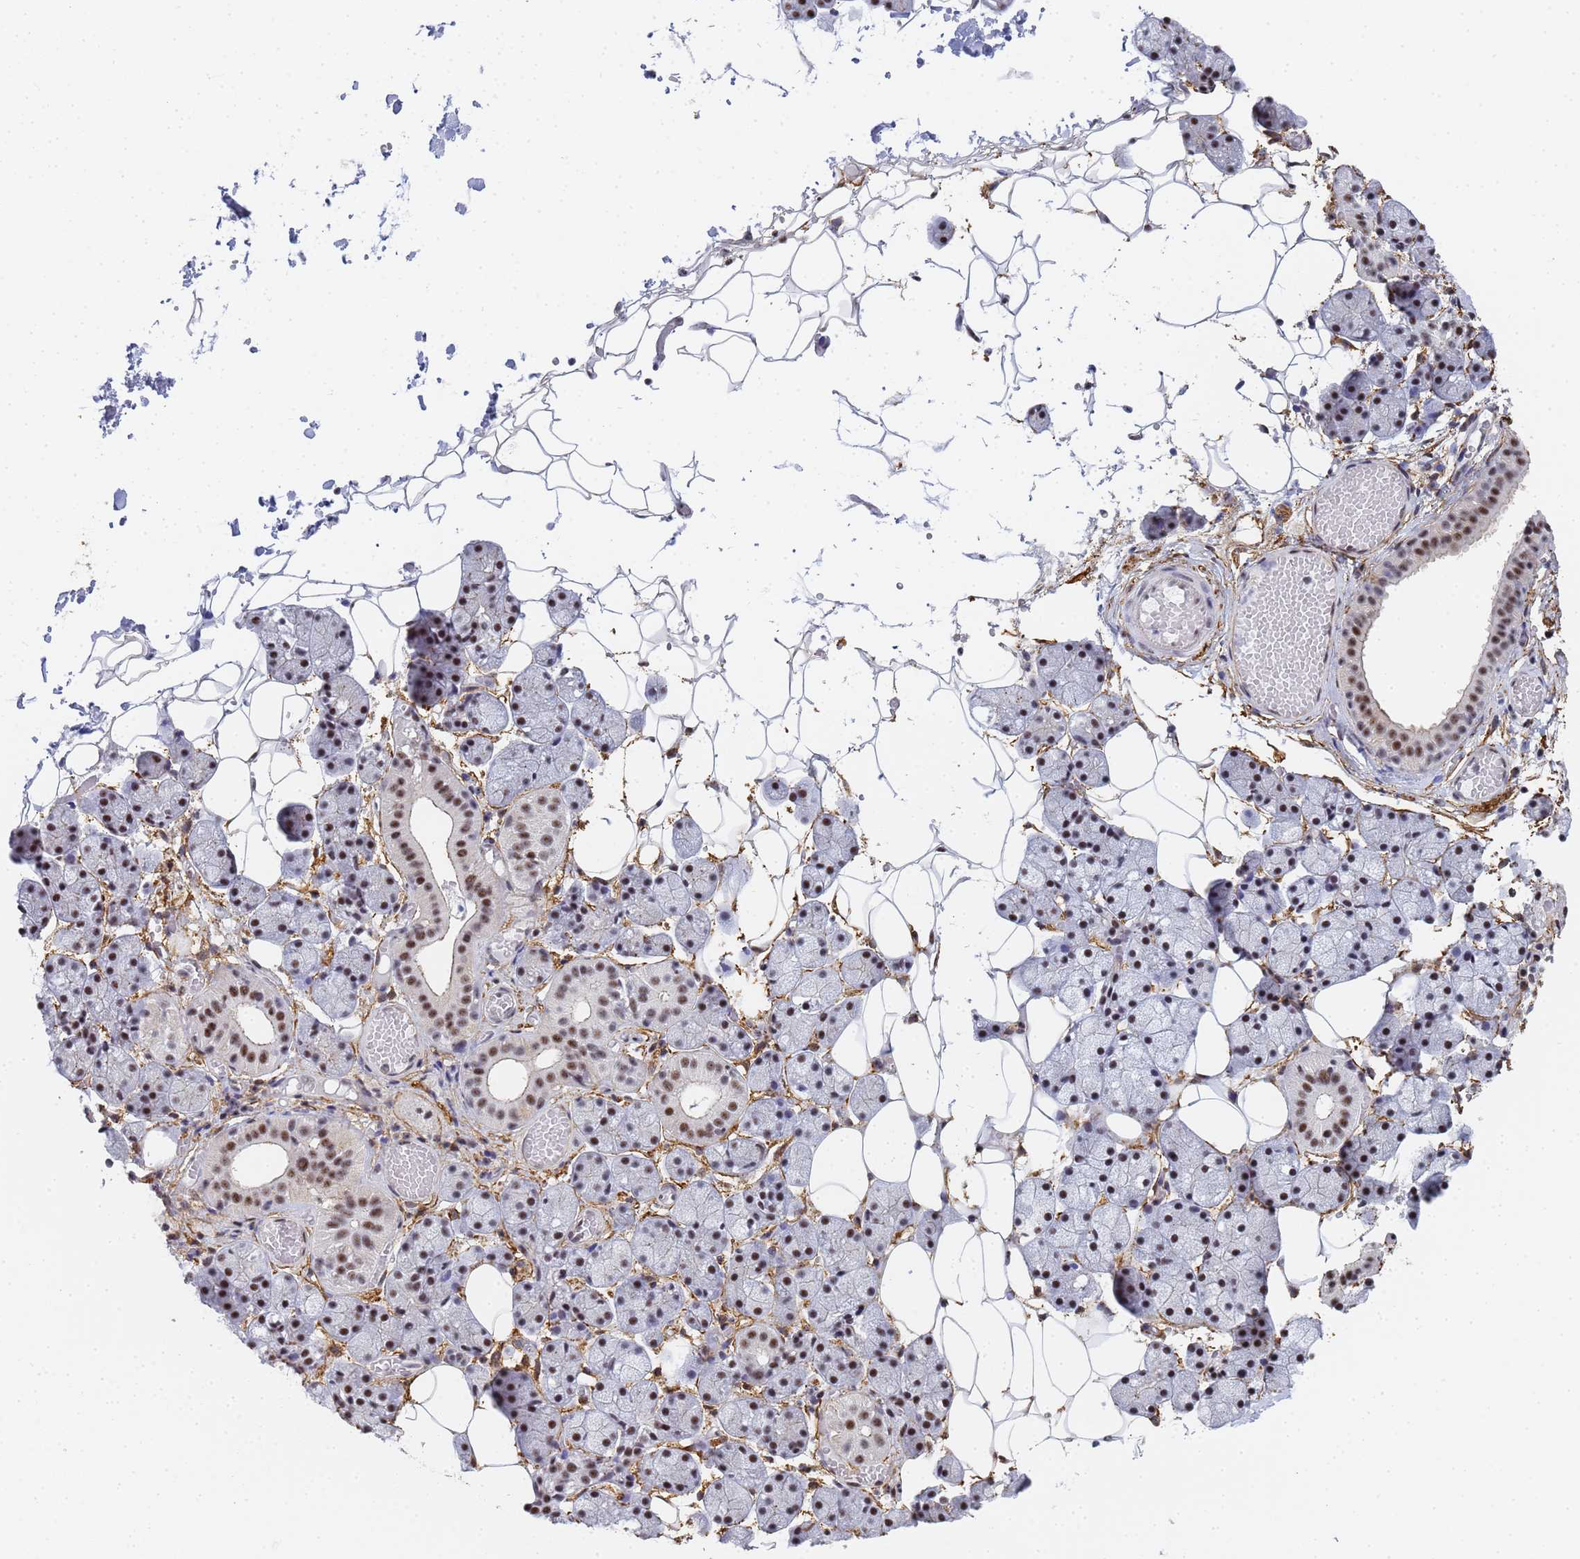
{"staining": {"intensity": "moderate", "quantity": "25%-75%", "location": "nuclear"}, "tissue": "salivary gland", "cell_type": "Glandular cells", "image_type": "normal", "snomed": [{"axis": "morphology", "description": "Normal tissue, NOS"}, {"axis": "topography", "description": "Salivary gland"}], "caption": "Protein staining by IHC demonstrates moderate nuclear expression in about 25%-75% of glandular cells in unremarkable salivary gland.", "gene": "PRRT4", "patient": {"sex": "female", "age": 33}}